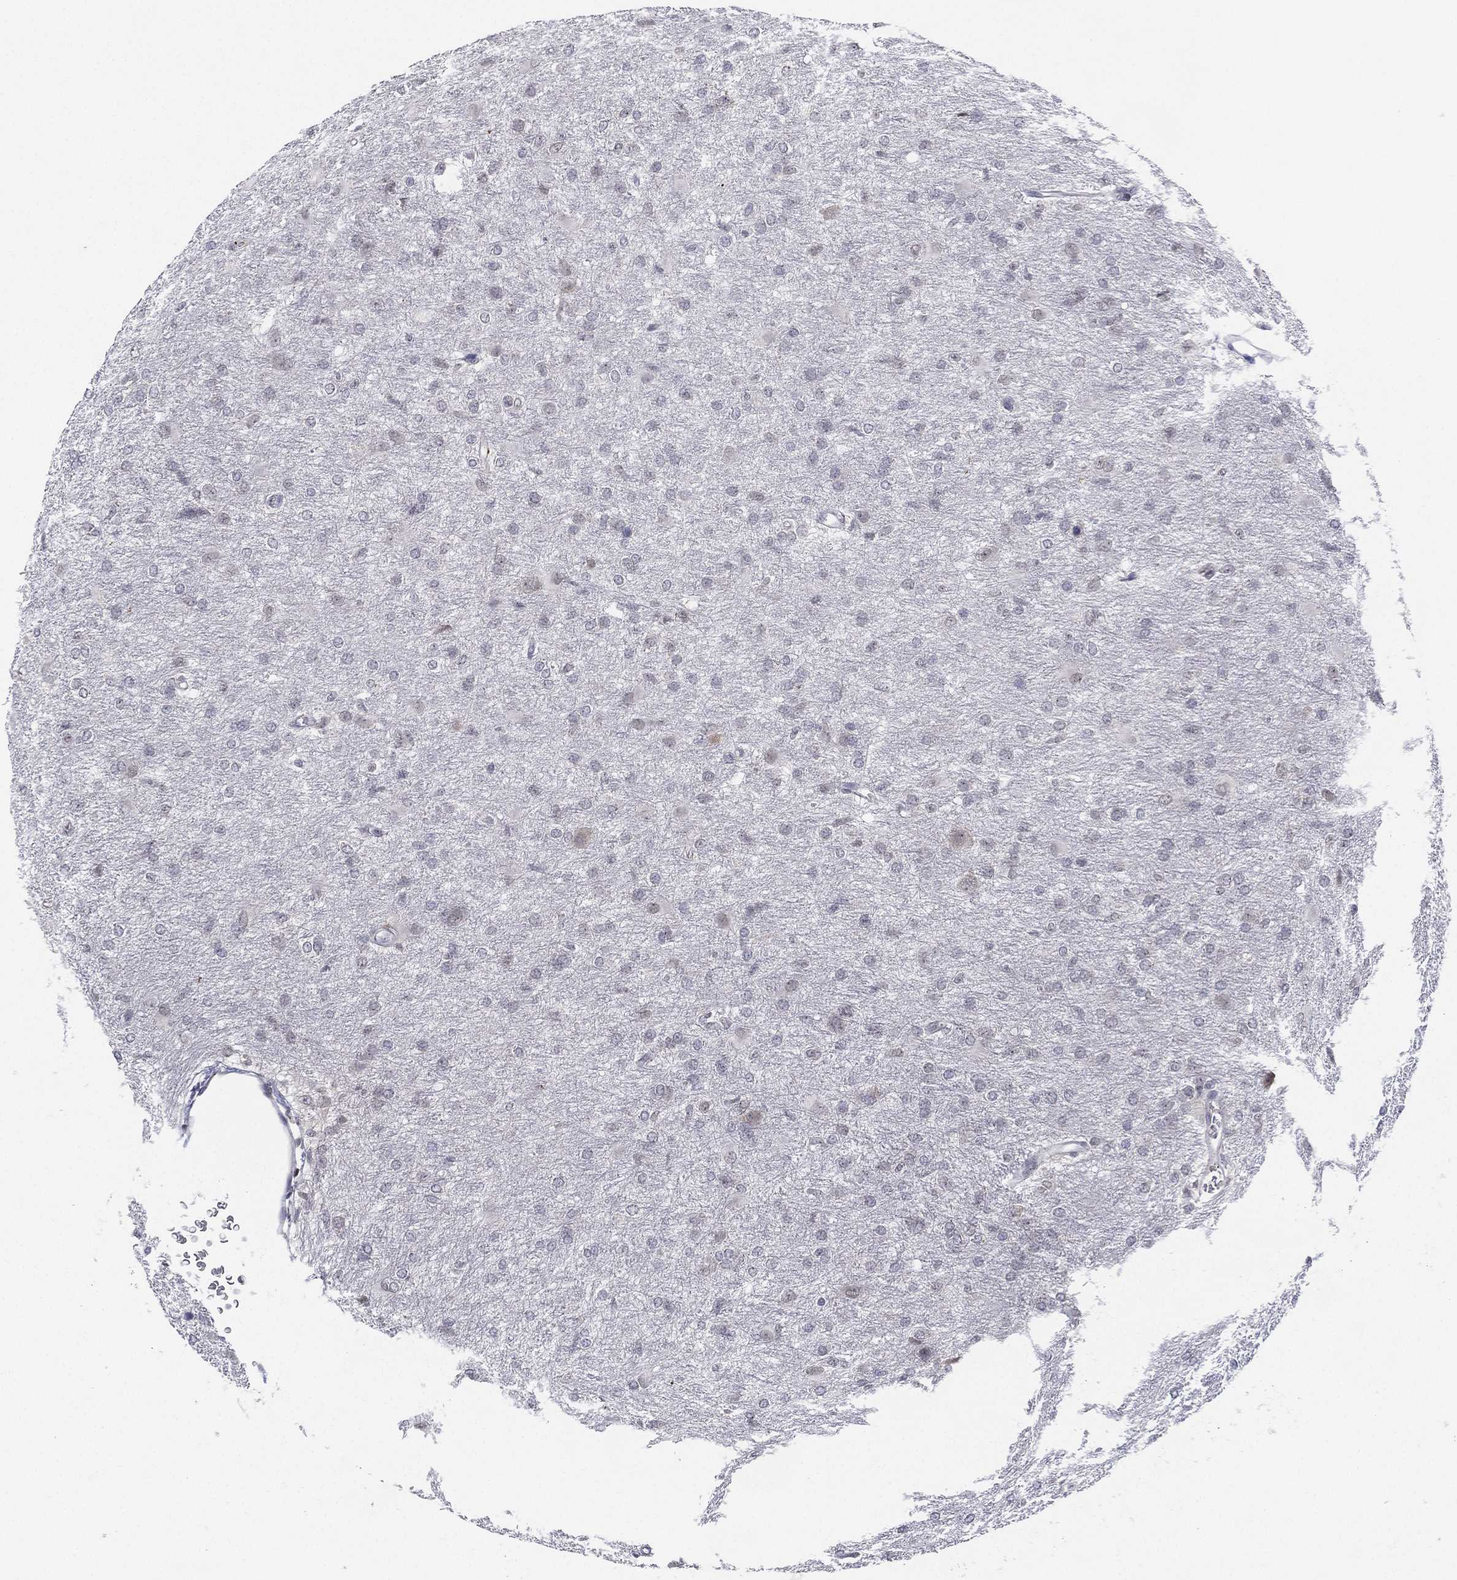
{"staining": {"intensity": "negative", "quantity": "none", "location": "none"}, "tissue": "glioma", "cell_type": "Tumor cells", "image_type": "cancer", "snomed": [{"axis": "morphology", "description": "Glioma, malignant, High grade"}, {"axis": "topography", "description": "Brain"}], "caption": "DAB immunohistochemical staining of human glioma reveals no significant positivity in tumor cells.", "gene": "MS4A8", "patient": {"sex": "male", "age": 68}}